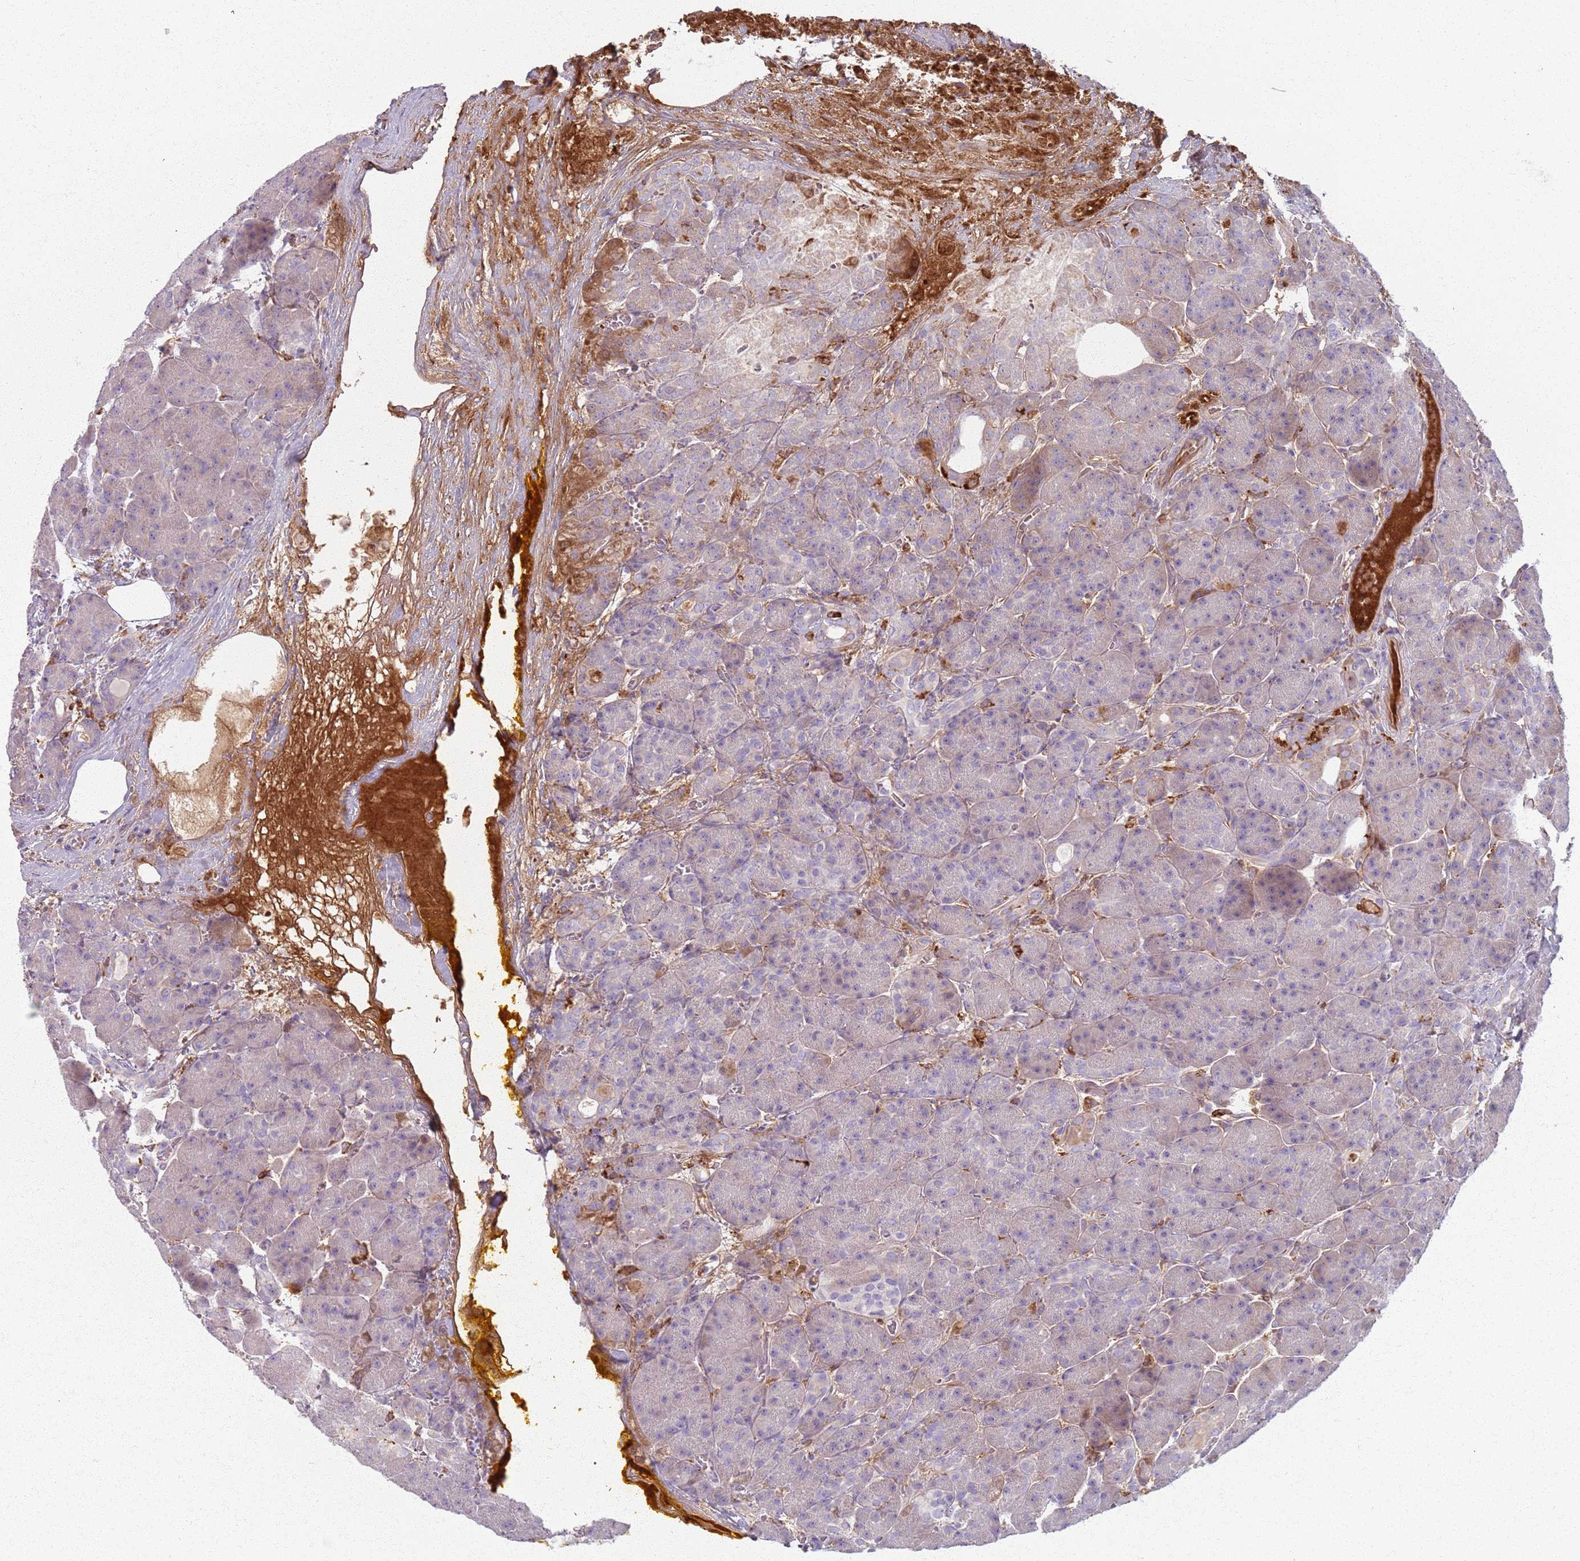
{"staining": {"intensity": "weak", "quantity": "<25%", "location": "cytoplasmic/membranous"}, "tissue": "pancreas", "cell_type": "Exocrine glandular cells", "image_type": "normal", "snomed": [{"axis": "morphology", "description": "Normal tissue, NOS"}, {"axis": "topography", "description": "Pancreas"}], "caption": "Pancreas was stained to show a protein in brown. There is no significant expression in exocrine glandular cells.", "gene": "COLGALT1", "patient": {"sex": "male", "age": 63}}